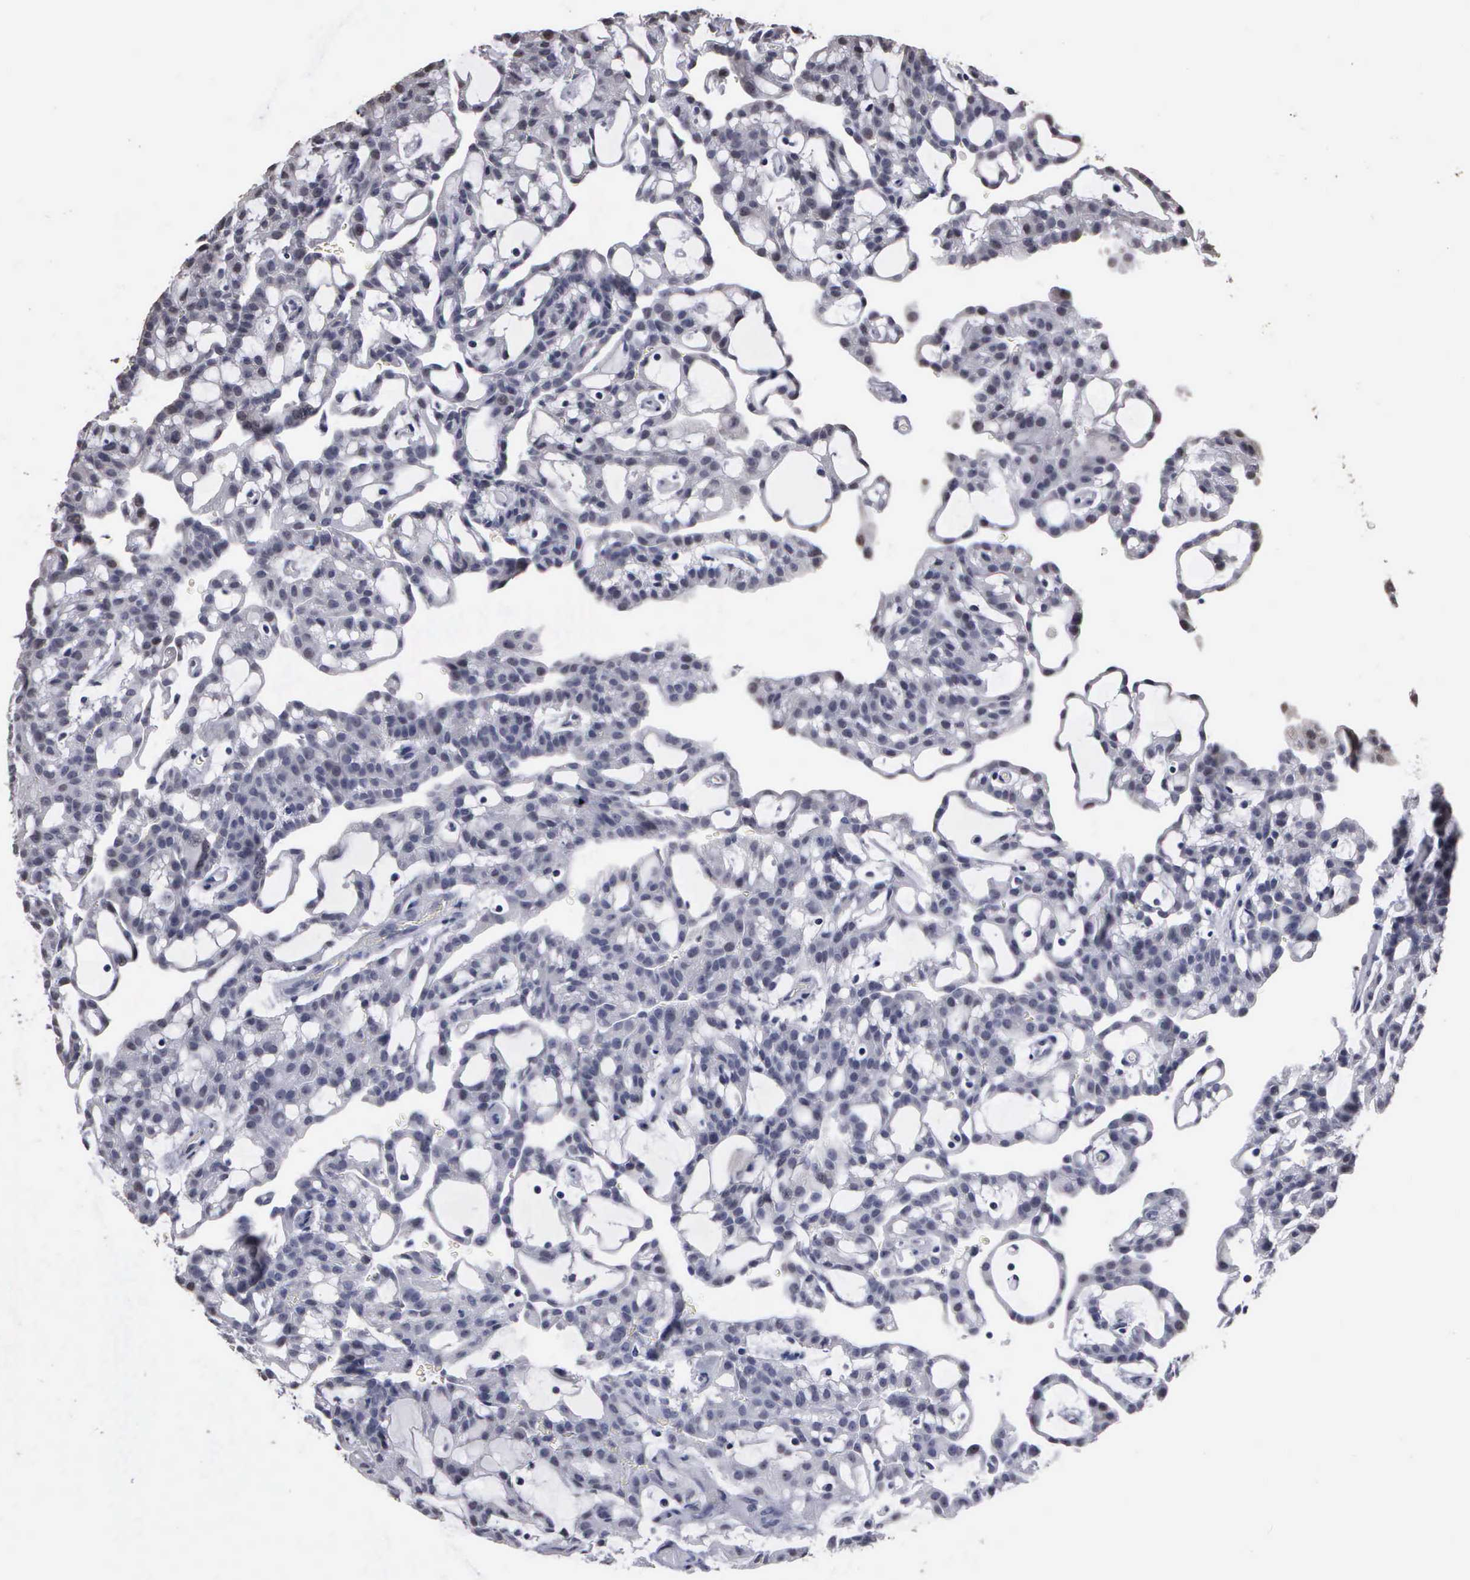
{"staining": {"intensity": "weak", "quantity": "<25%", "location": "nuclear"}, "tissue": "renal cancer", "cell_type": "Tumor cells", "image_type": "cancer", "snomed": [{"axis": "morphology", "description": "Adenocarcinoma, NOS"}, {"axis": "topography", "description": "Kidney"}], "caption": "IHC micrograph of renal adenocarcinoma stained for a protein (brown), which demonstrates no staining in tumor cells. Nuclei are stained in blue.", "gene": "UPB1", "patient": {"sex": "male", "age": 63}}